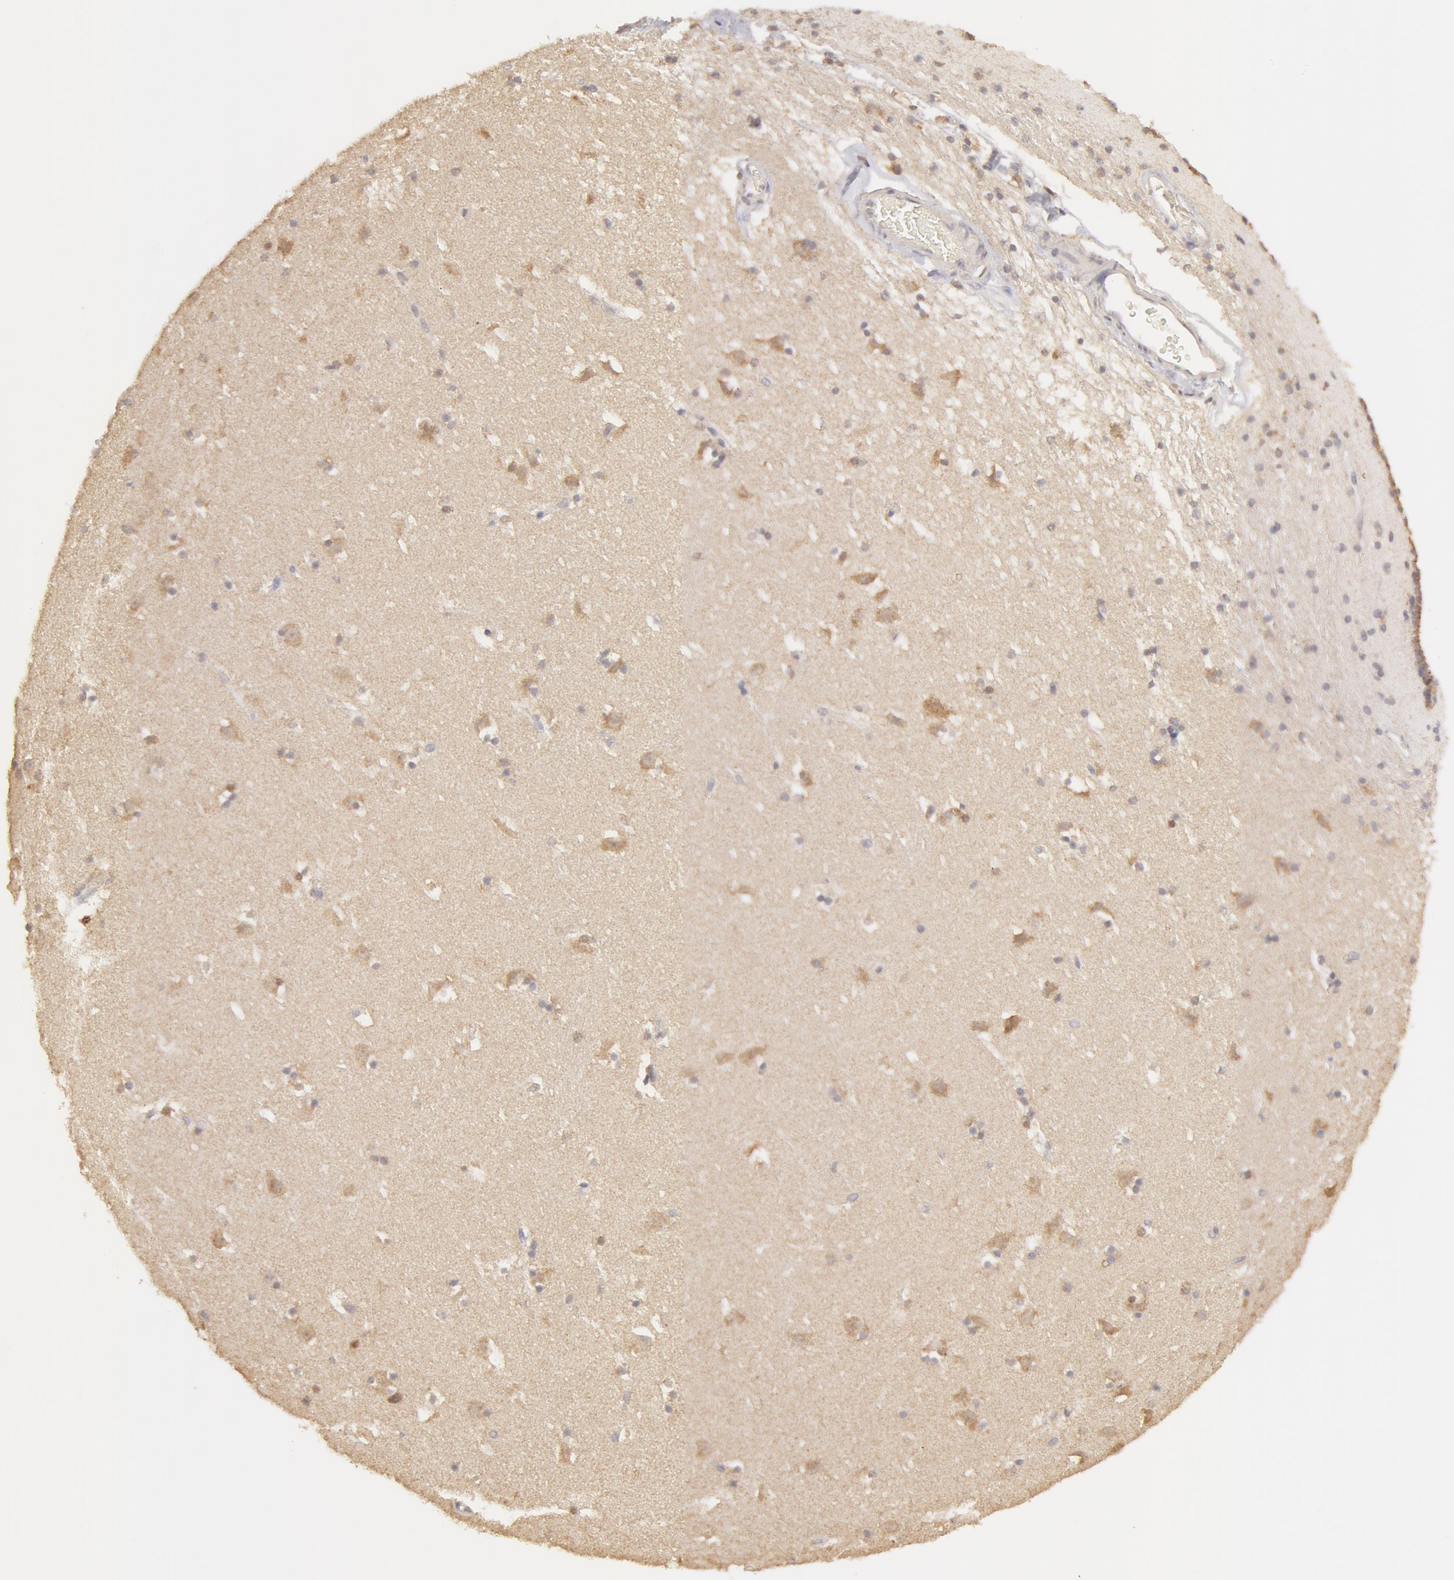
{"staining": {"intensity": "moderate", "quantity": "<25%", "location": "cytoplasmic/membranous"}, "tissue": "caudate", "cell_type": "Glial cells", "image_type": "normal", "snomed": [{"axis": "morphology", "description": "Normal tissue, NOS"}, {"axis": "topography", "description": "Lateral ventricle wall"}], "caption": "Protein staining demonstrates moderate cytoplasmic/membranous positivity in about <25% of glial cells in unremarkable caudate. Using DAB (brown) and hematoxylin (blue) stains, captured at high magnification using brightfield microscopy.", "gene": "ADPRH", "patient": {"sex": "male", "age": 45}}